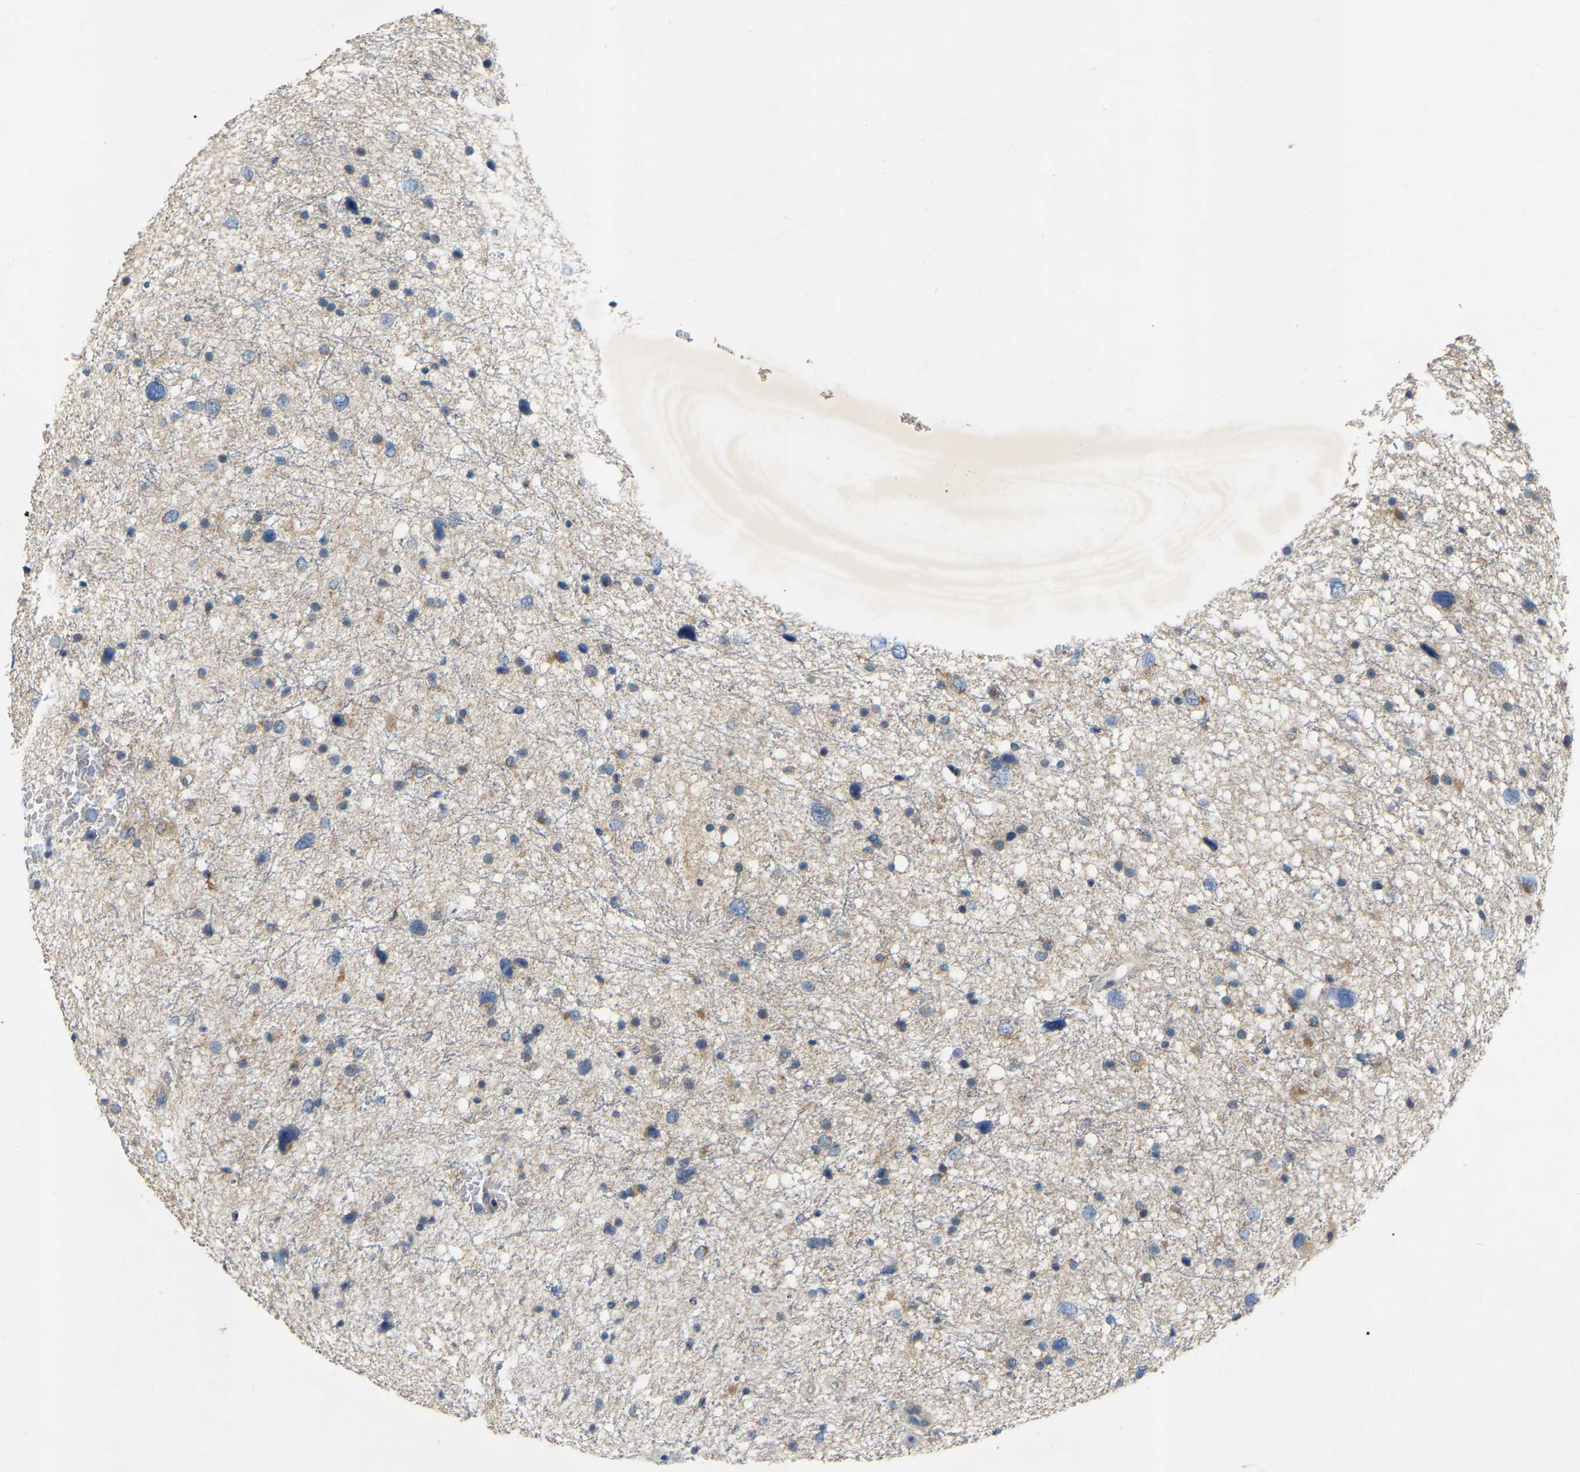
{"staining": {"intensity": "moderate", "quantity": "<25%", "location": "cytoplasmic/membranous"}, "tissue": "glioma", "cell_type": "Tumor cells", "image_type": "cancer", "snomed": [{"axis": "morphology", "description": "Glioma, malignant, Low grade"}, {"axis": "topography", "description": "Brain"}], "caption": "A low amount of moderate cytoplasmic/membranous expression is appreciated in approximately <25% of tumor cells in glioma tissue.", "gene": "PARL", "patient": {"sex": "female", "age": 37}}